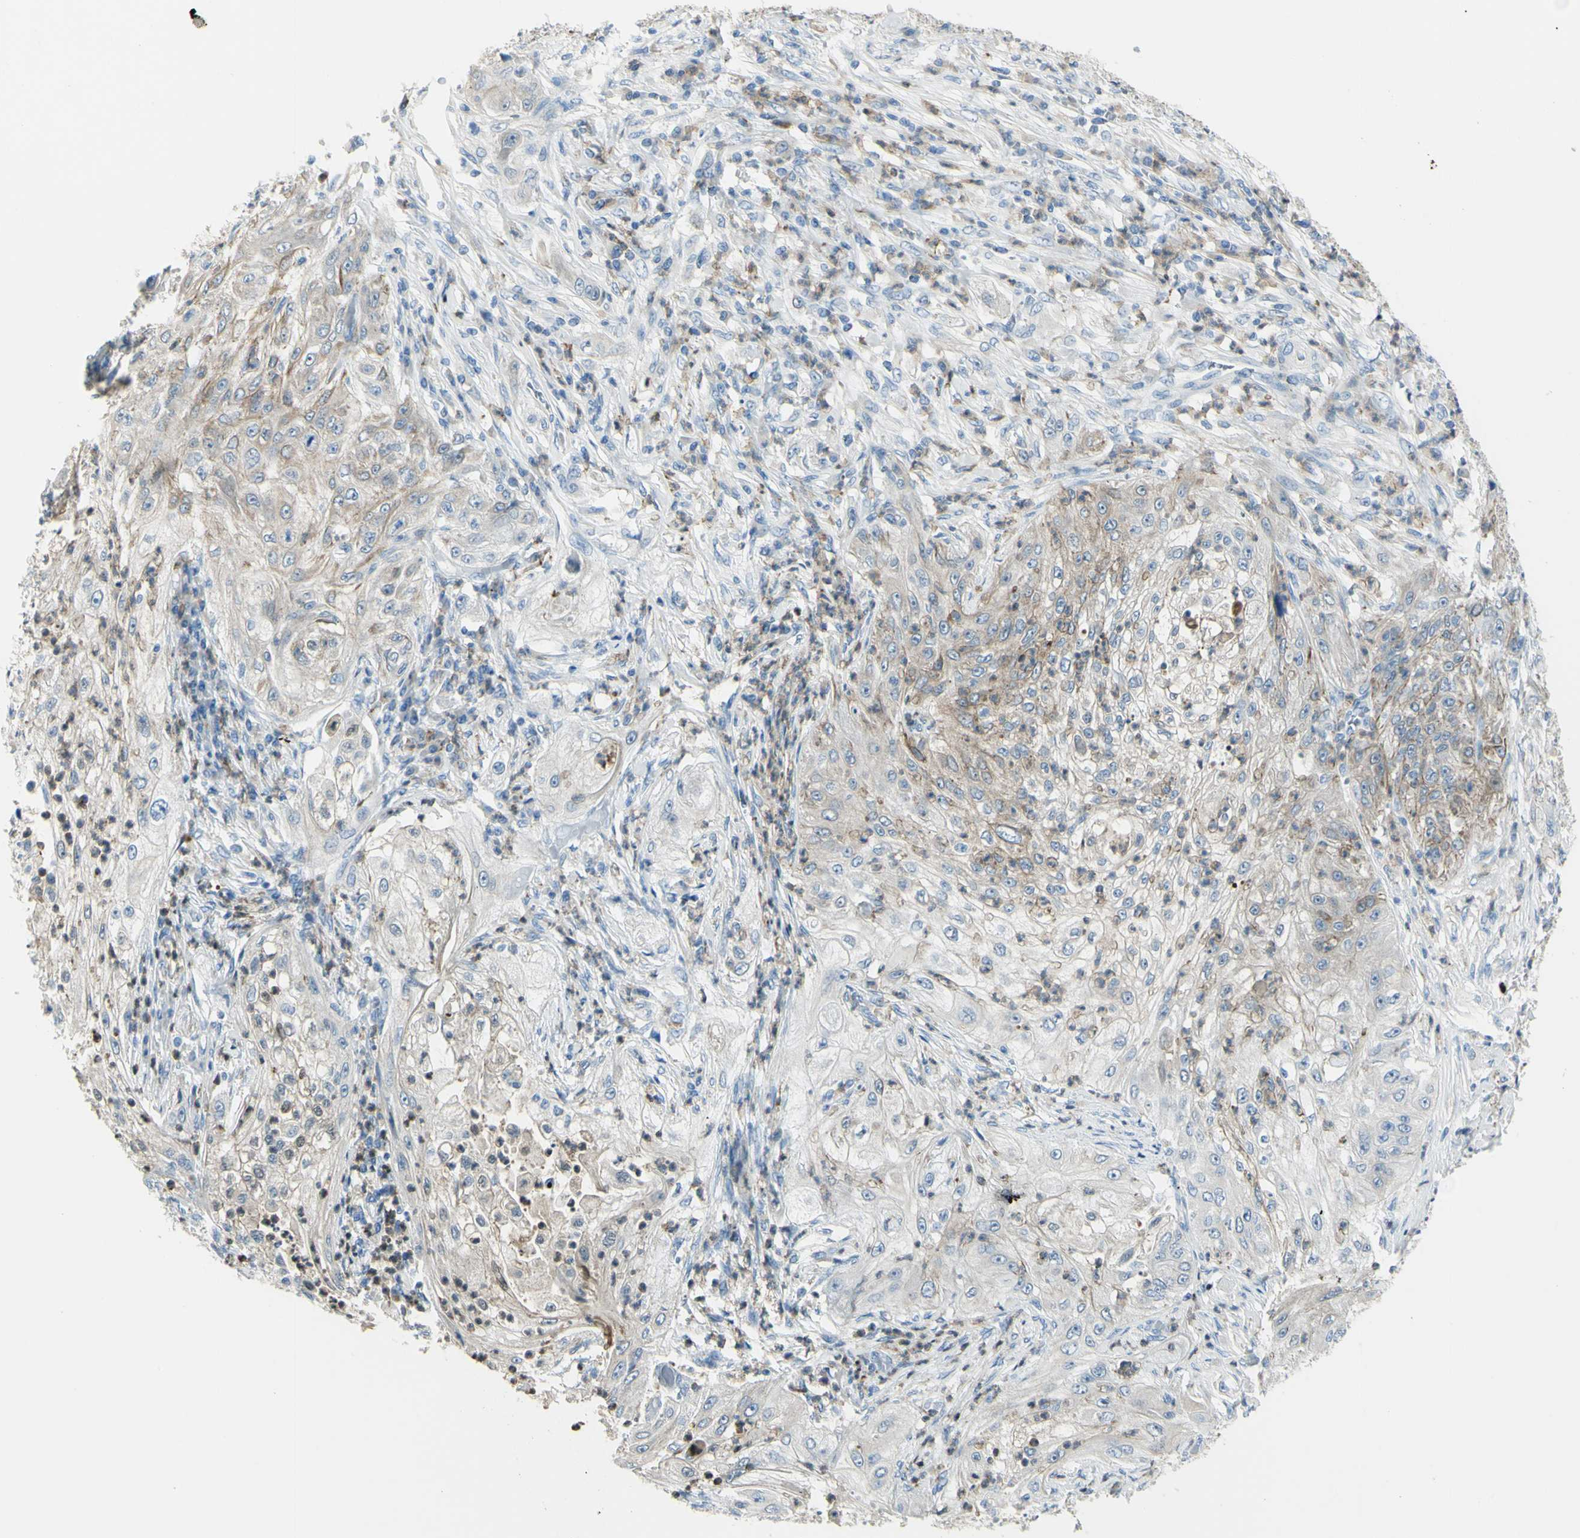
{"staining": {"intensity": "moderate", "quantity": "<25%", "location": "cytoplasmic/membranous"}, "tissue": "lung cancer", "cell_type": "Tumor cells", "image_type": "cancer", "snomed": [{"axis": "morphology", "description": "Inflammation, NOS"}, {"axis": "morphology", "description": "Squamous cell carcinoma, NOS"}, {"axis": "topography", "description": "Lymph node"}, {"axis": "topography", "description": "Soft tissue"}, {"axis": "topography", "description": "Lung"}], "caption": "Immunohistochemistry photomicrograph of neoplastic tissue: human lung squamous cell carcinoma stained using IHC demonstrates low levels of moderate protein expression localized specifically in the cytoplasmic/membranous of tumor cells, appearing as a cytoplasmic/membranous brown color.", "gene": "ZNF557", "patient": {"sex": "male", "age": 66}}